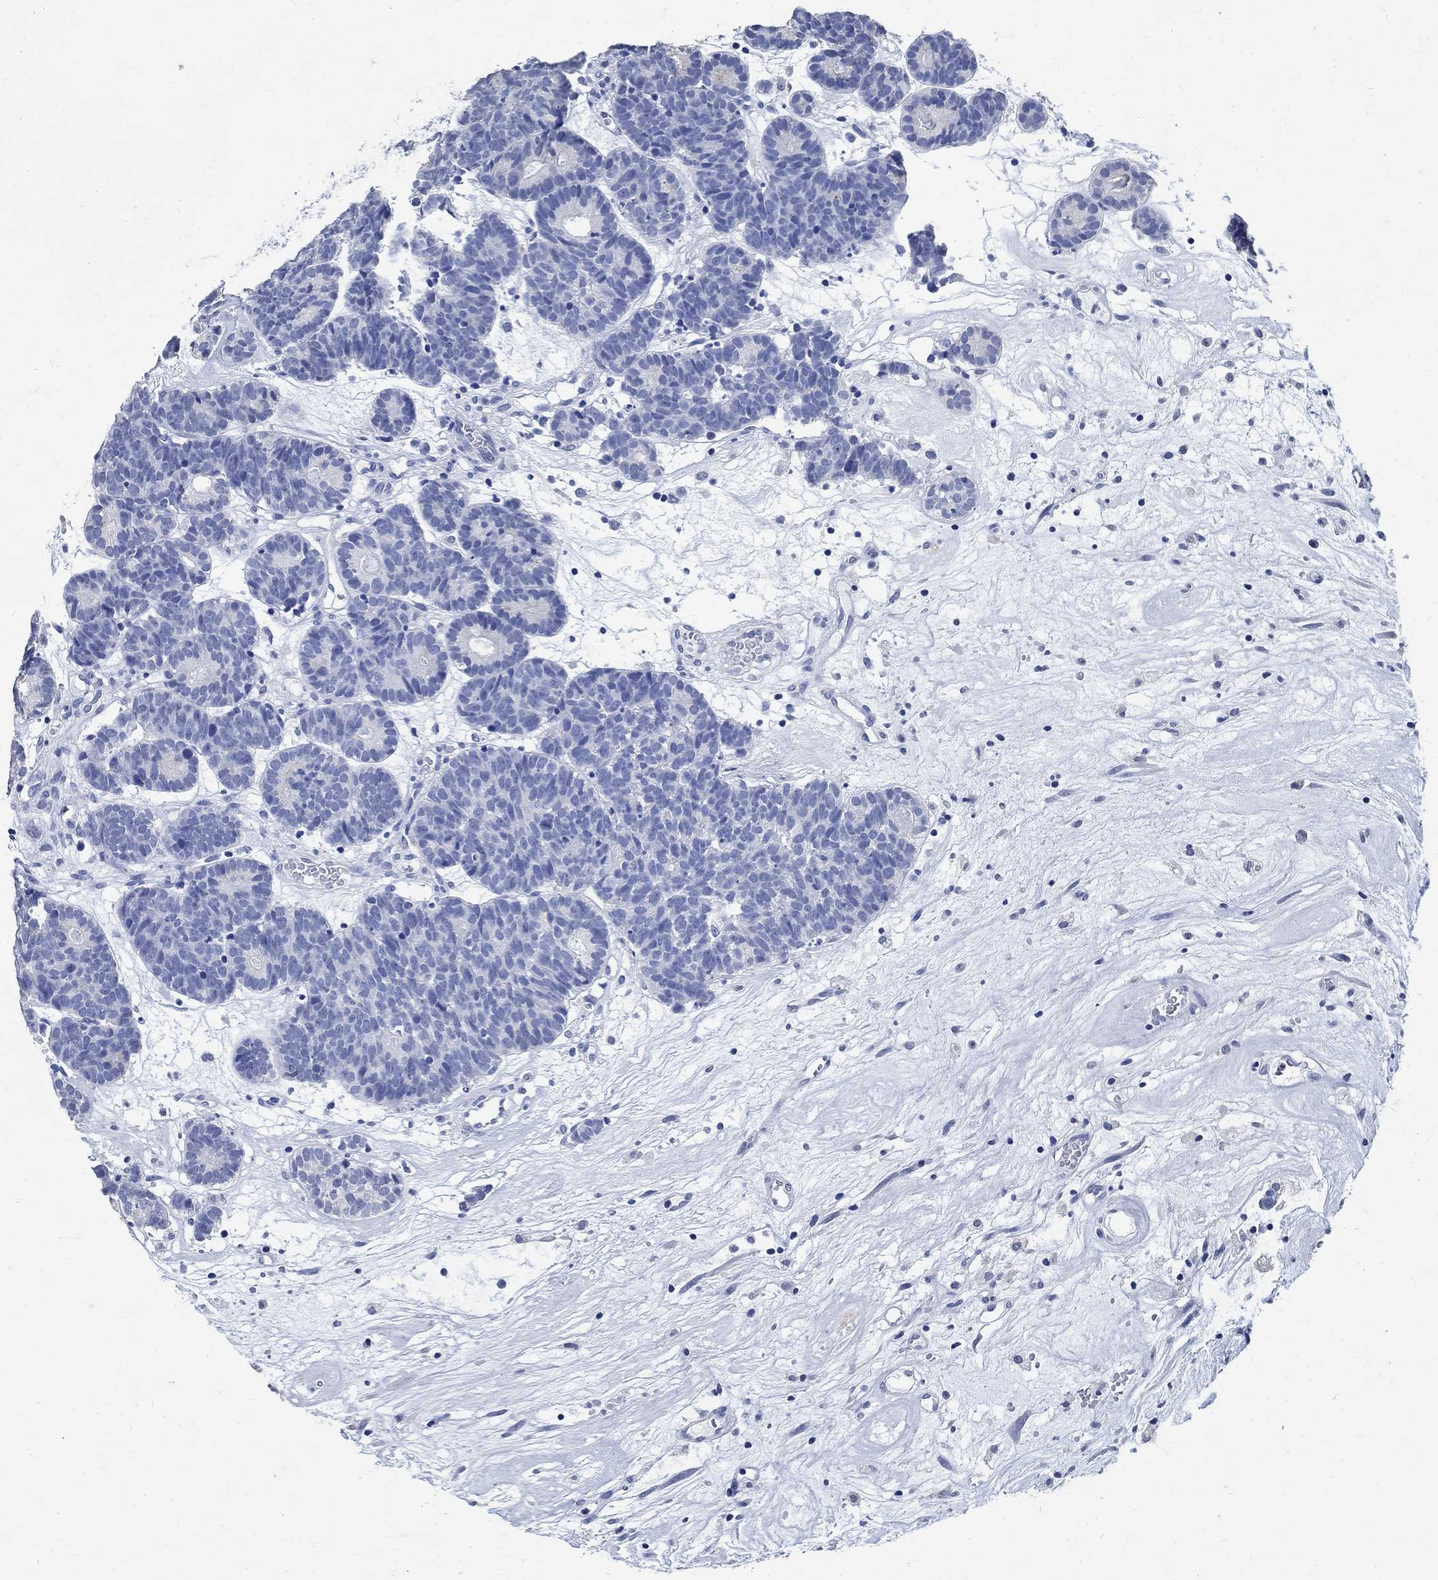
{"staining": {"intensity": "negative", "quantity": "none", "location": "none"}, "tissue": "head and neck cancer", "cell_type": "Tumor cells", "image_type": "cancer", "snomed": [{"axis": "morphology", "description": "Adenocarcinoma, NOS"}, {"axis": "topography", "description": "Head-Neck"}], "caption": "DAB (3,3'-diaminobenzidine) immunohistochemical staining of human adenocarcinoma (head and neck) reveals no significant staining in tumor cells.", "gene": "TMEM221", "patient": {"sex": "female", "age": 81}}